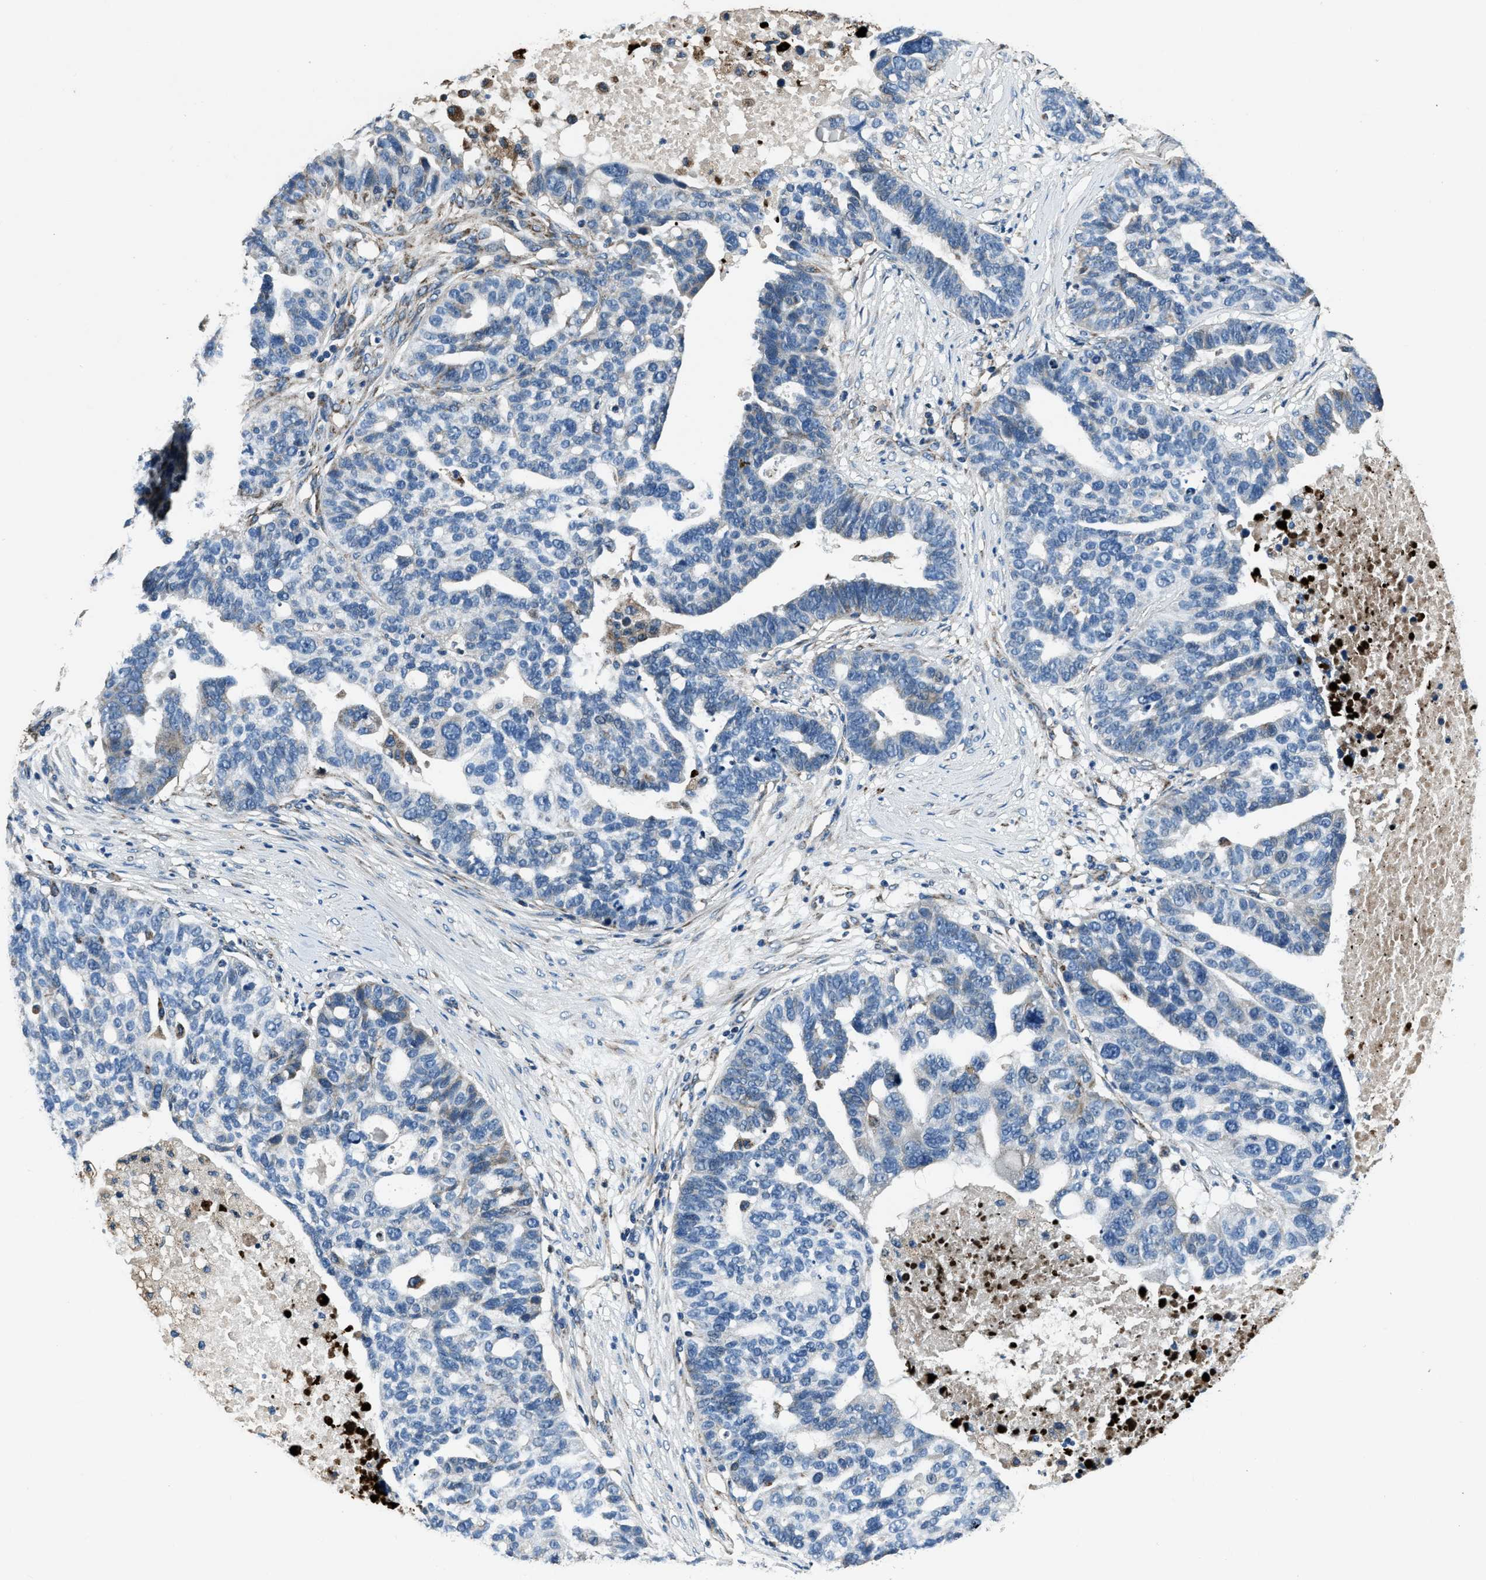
{"staining": {"intensity": "negative", "quantity": "none", "location": "none"}, "tissue": "ovarian cancer", "cell_type": "Tumor cells", "image_type": "cancer", "snomed": [{"axis": "morphology", "description": "Cystadenocarcinoma, serous, NOS"}, {"axis": "topography", "description": "Ovary"}], "caption": "Micrograph shows no protein positivity in tumor cells of ovarian cancer tissue. Brightfield microscopy of immunohistochemistry stained with DAB (brown) and hematoxylin (blue), captured at high magnification.", "gene": "OGDH", "patient": {"sex": "female", "age": 59}}